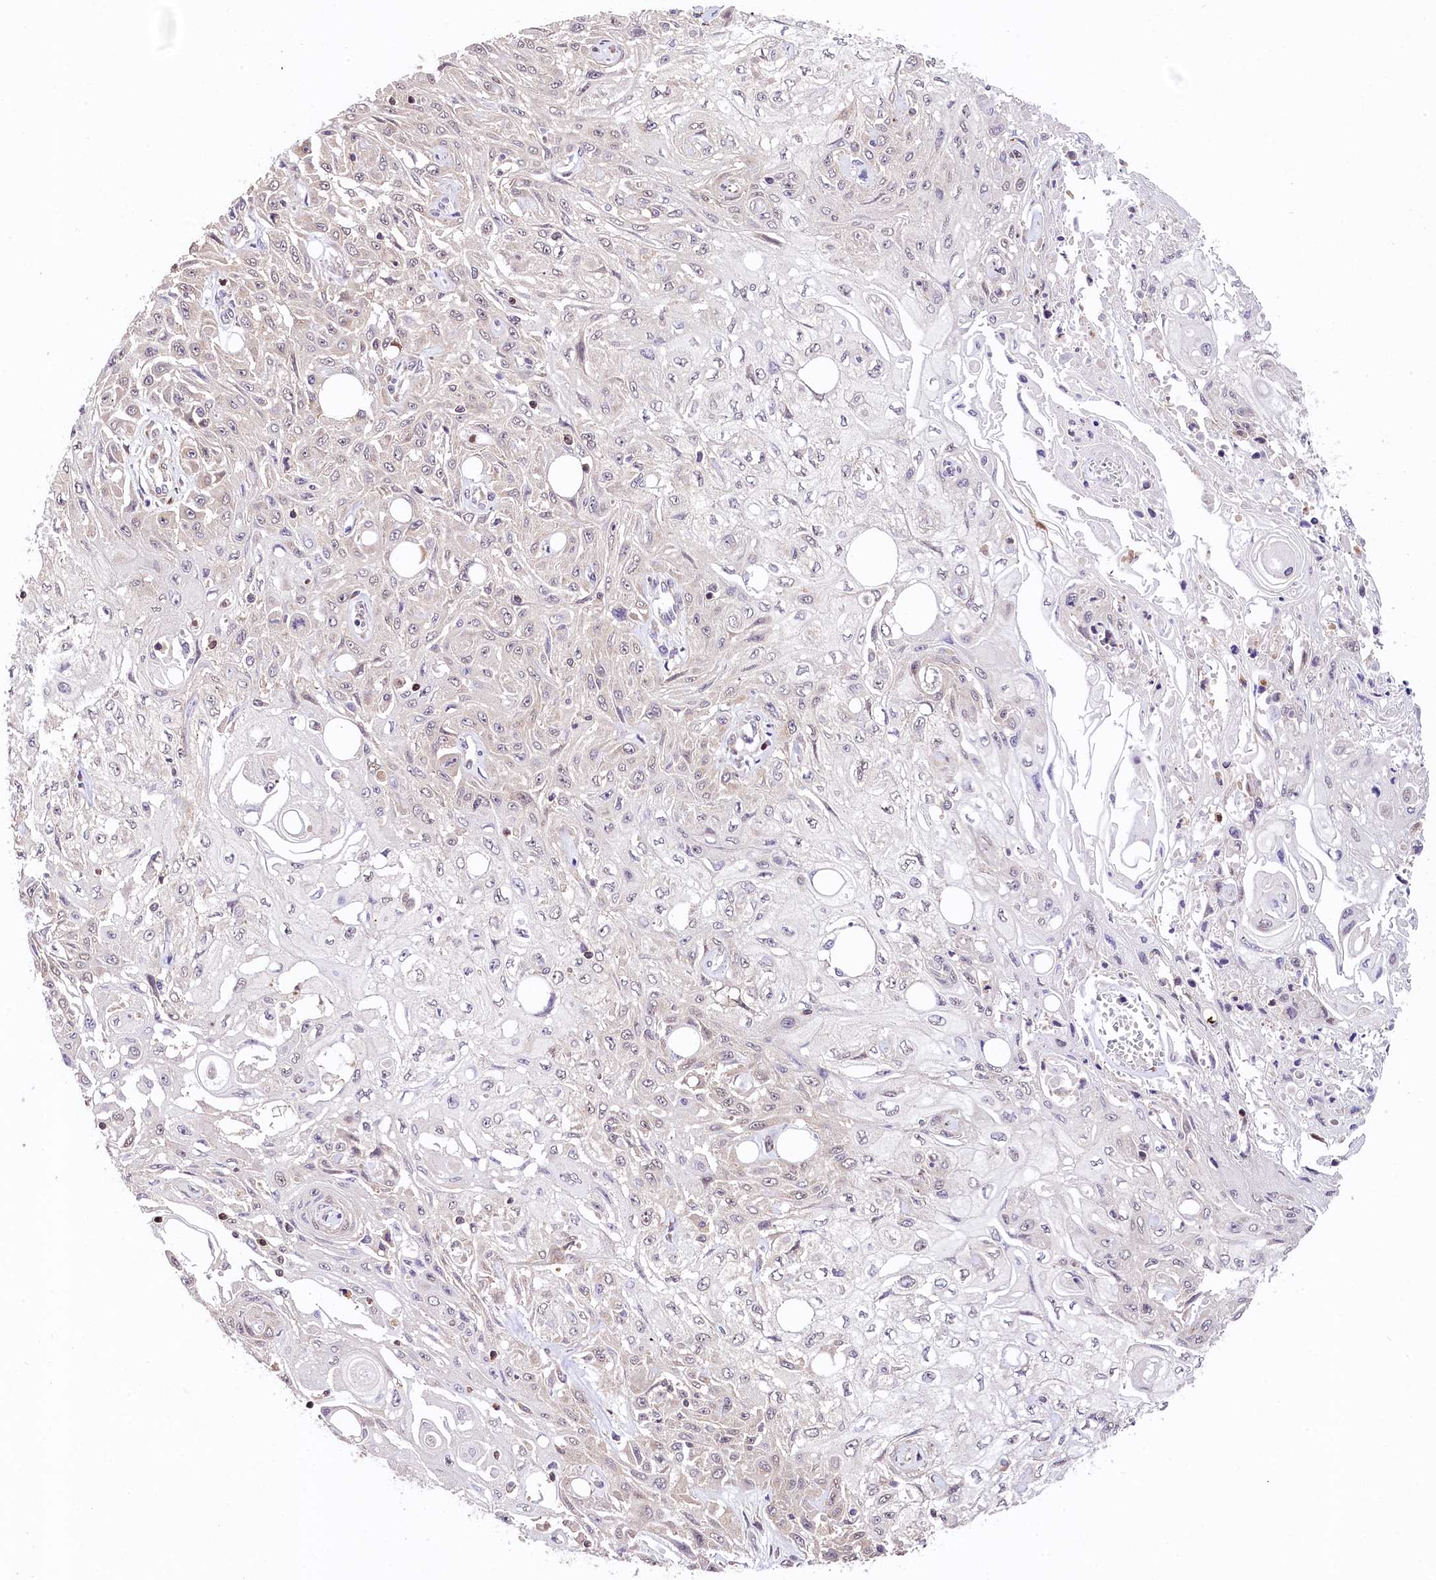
{"staining": {"intensity": "negative", "quantity": "none", "location": "none"}, "tissue": "skin cancer", "cell_type": "Tumor cells", "image_type": "cancer", "snomed": [{"axis": "morphology", "description": "Squamous cell carcinoma, NOS"}, {"axis": "morphology", "description": "Squamous cell carcinoma, metastatic, NOS"}, {"axis": "topography", "description": "Skin"}, {"axis": "topography", "description": "Lymph node"}], "caption": "High power microscopy image of an IHC histopathology image of skin metastatic squamous cell carcinoma, revealing no significant staining in tumor cells. (DAB immunohistochemistry visualized using brightfield microscopy, high magnification).", "gene": "CHORDC1", "patient": {"sex": "male", "age": 75}}